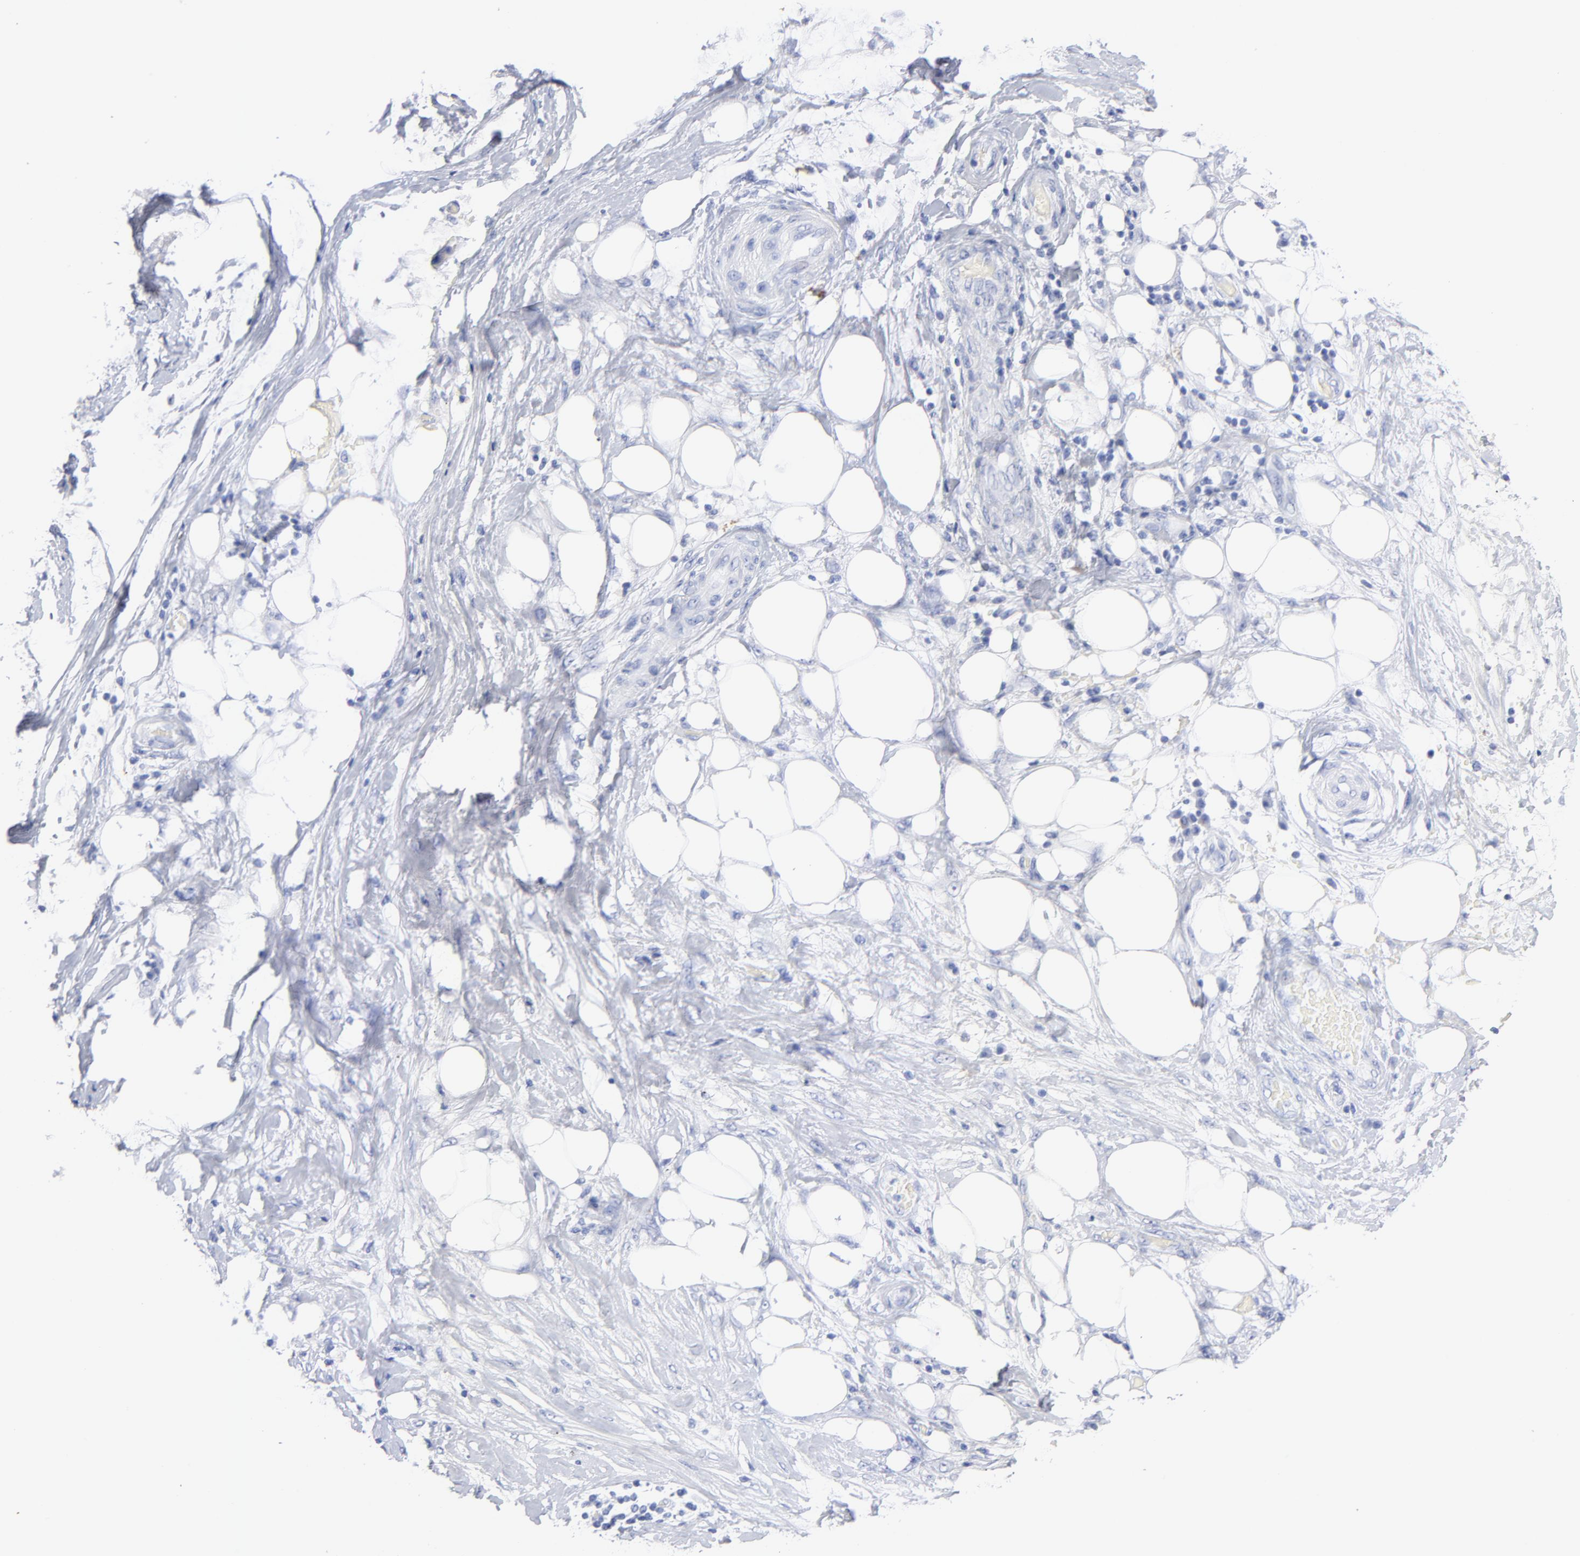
{"staining": {"intensity": "negative", "quantity": "none", "location": "none"}, "tissue": "lung cancer", "cell_type": "Tumor cells", "image_type": "cancer", "snomed": [{"axis": "morphology", "description": "Inflammation, NOS"}, {"axis": "morphology", "description": "Squamous cell carcinoma, NOS"}, {"axis": "topography", "description": "Lymph node"}, {"axis": "topography", "description": "Soft tissue"}, {"axis": "topography", "description": "Lung"}], "caption": "This is an immunohistochemistry histopathology image of human lung cancer. There is no staining in tumor cells.", "gene": "ACY1", "patient": {"sex": "male", "age": 66}}